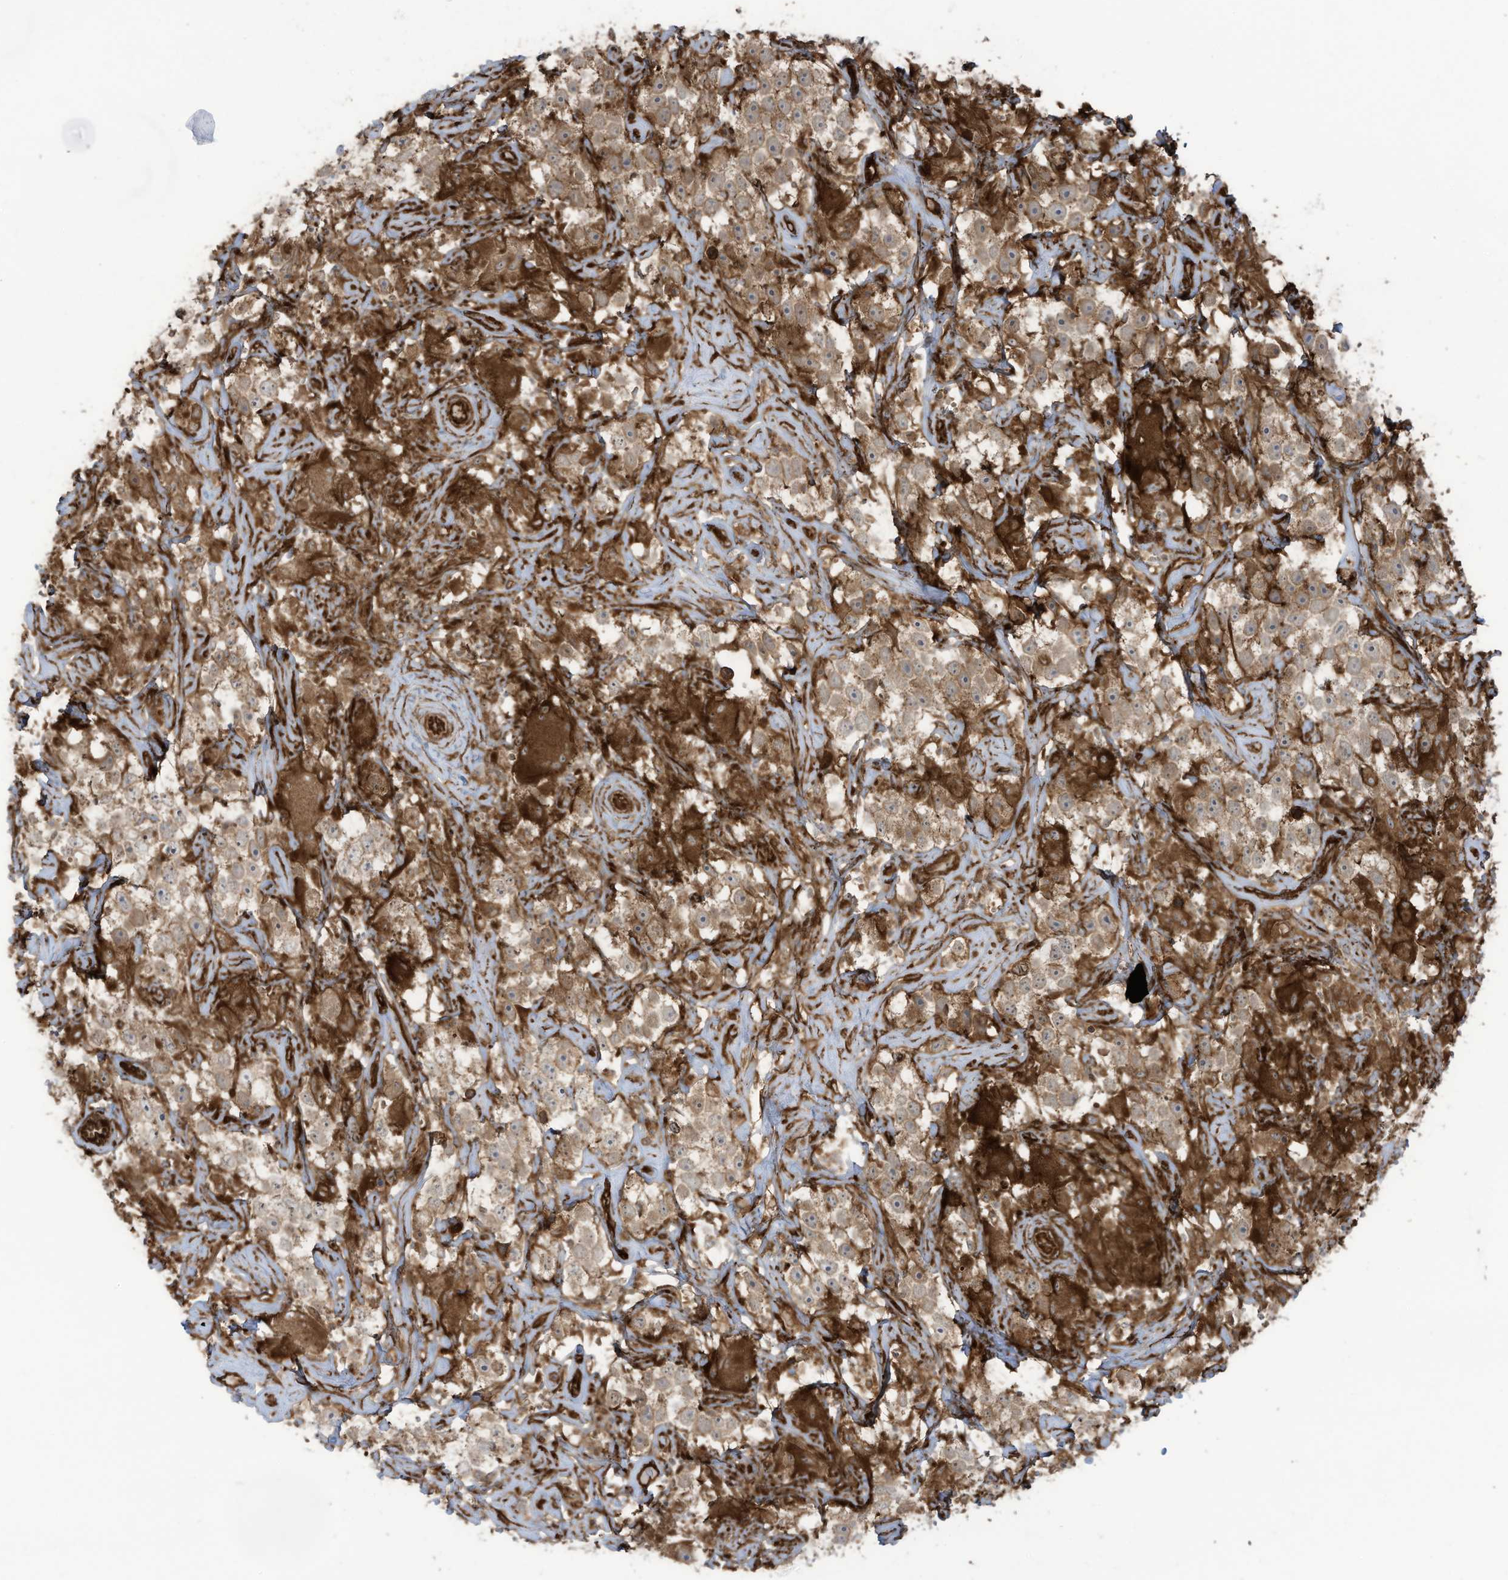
{"staining": {"intensity": "moderate", "quantity": ">75%", "location": "cytoplasmic/membranous"}, "tissue": "testis cancer", "cell_type": "Tumor cells", "image_type": "cancer", "snomed": [{"axis": "morphology", "description": "Seminoma, NOS"}, {"axis": "topography", "description": "Testis"}], "caption": "The histopathology image shows a brown stain indicating the presence of a protein in the cytoplasmic/membranous of tumor cells in testis cancer (seminoma). Immunohistochemistry stains the protein of interest in brown and the nuclei are stained blue.", "gene": "SLC9A2", "patient": {"sex": "male", "age": 49}}